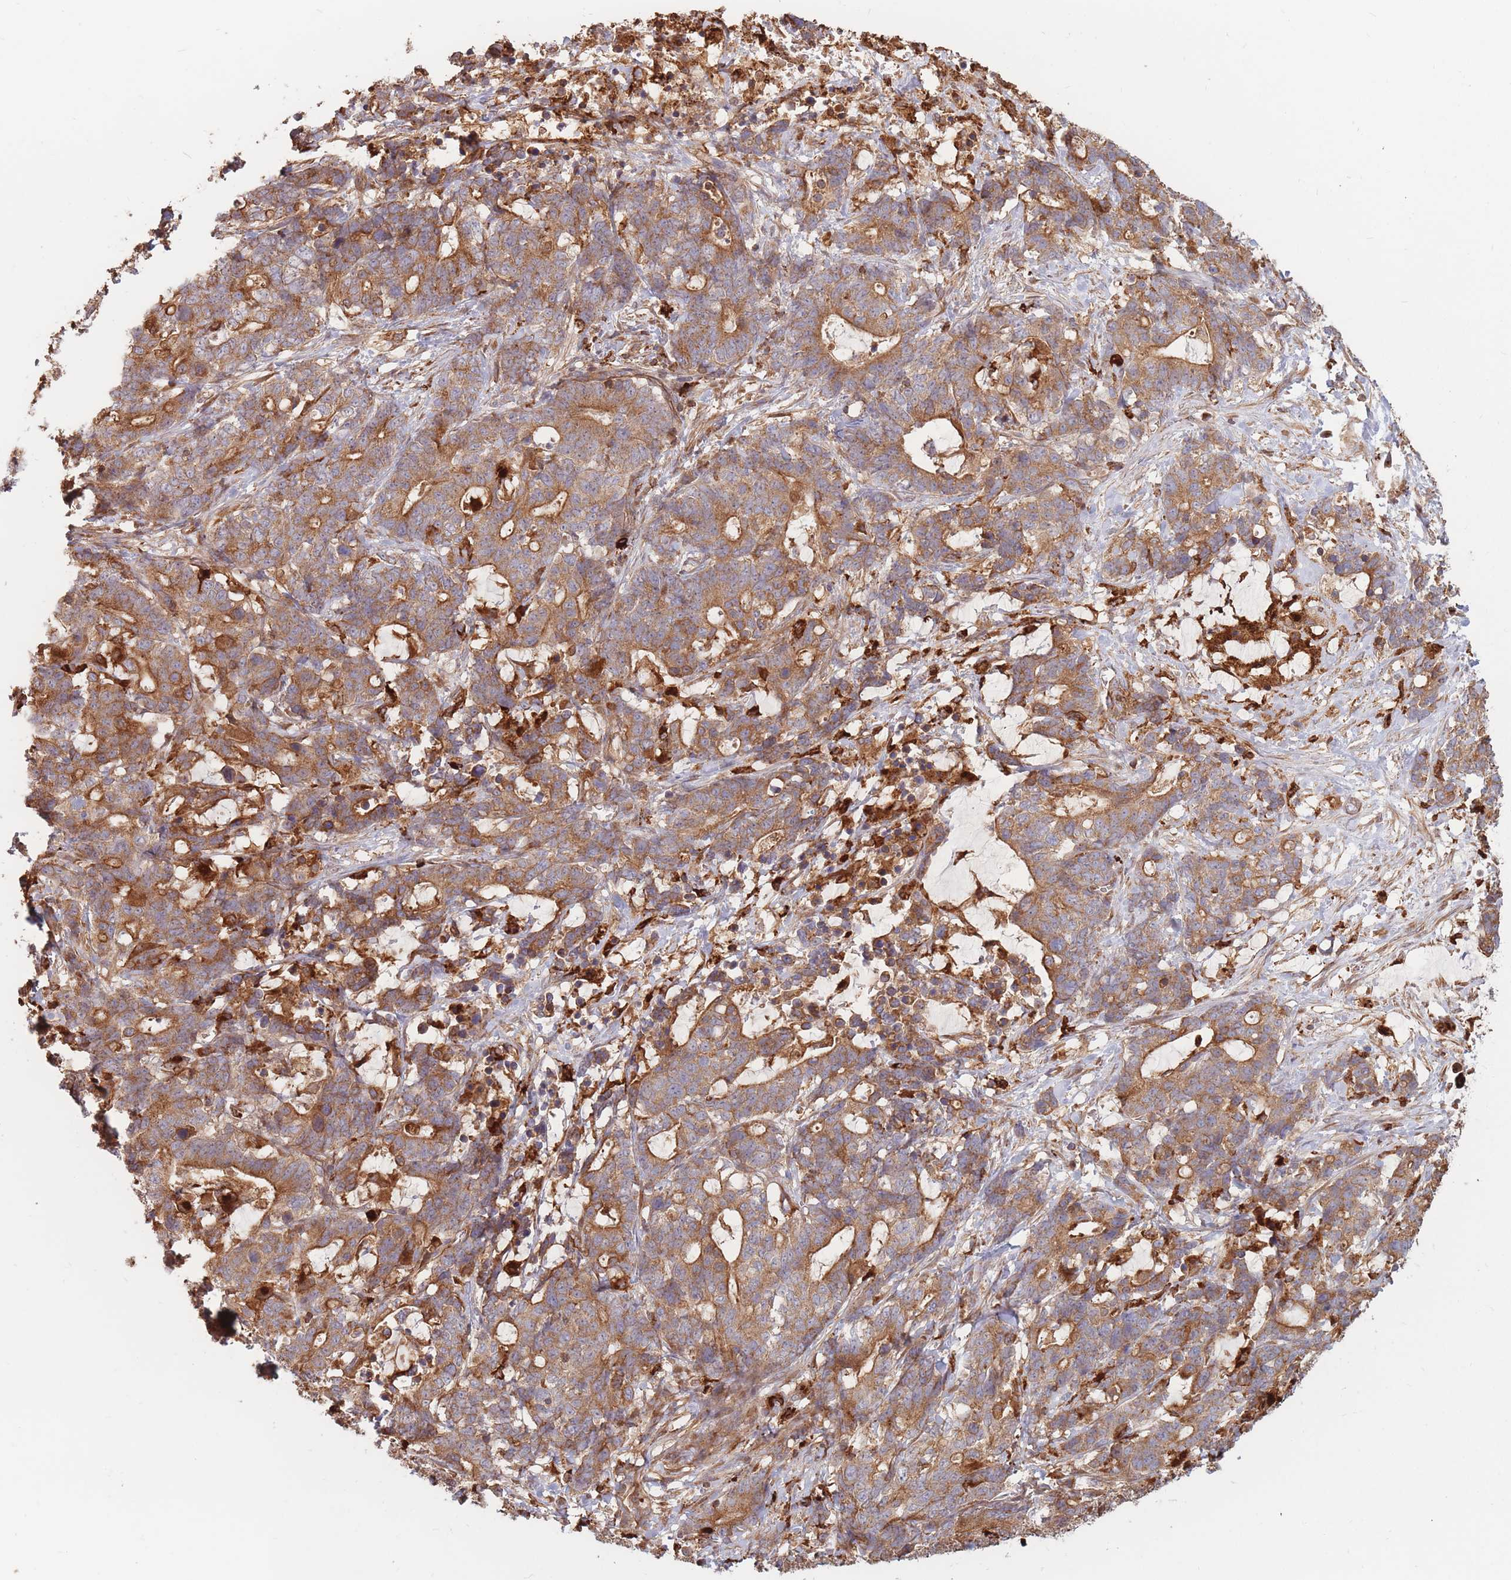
{"staining": {"intensity": "moderate", "quantity": ">75%", "location": "cytoplasmic/membranous"}, "tissue": "stomach cancer", "cell_type": "Tumor cells", "image_type": "cancer", "snomed": [{"axis": "morphology", "description": "Normal tissue, NOS"}, {"axis": "morphology", "description": "Adenocarcinoma, NOS"}, {"axis": "topography", "description": "Stomach"}], "caption": "A medium amount of moderate cytoplasmic/membranous expression is appreciated in approximately >75% of tumor cells in stomach cancer tissue.", "gene": "RASSF2", "patient": {"sex": "female", "age": 64}}